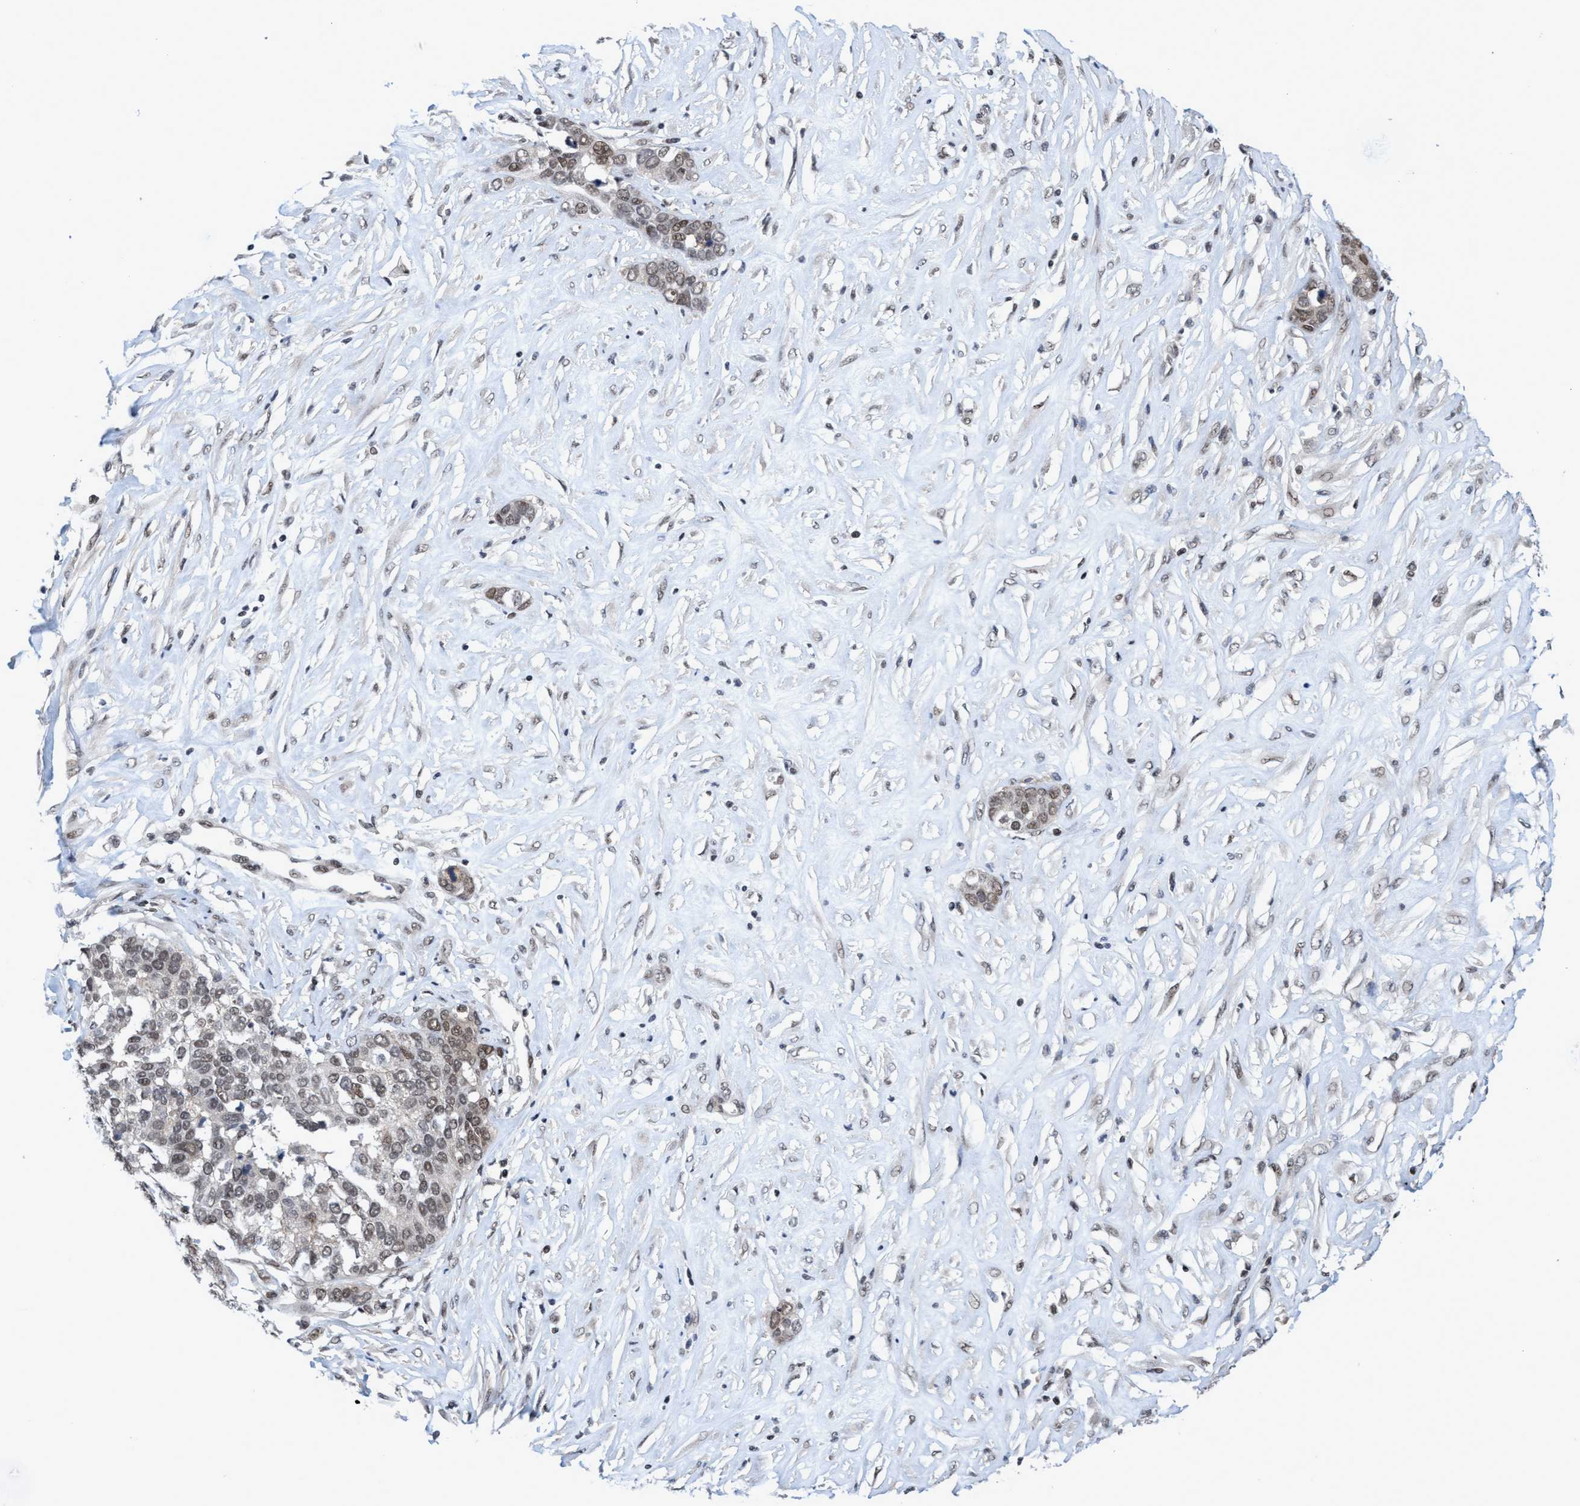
{"staining": {"intensity": "moderate", "quantity": ">75%", "location": "nuclear"}, "tissue": "ovarian cancer", "cell_type": "Tumor cells", "image_type": "cancer", "snomed": [{"axis": "morphology", "description": "Cystadenocarcinoma, serous, NOS"}, {"axis": "topography", "description": "Ovary"}], "caption": "IHC of human serous cystadenocarcinoma (ovarian) demonstrates medium levels of moderate nuclear staining in about >75% of tumor cells. (brown staining indicates protein expression, while blue staining denotes nuclei).", "gene": "C9orf78", "patient": {"sex": "female", "age": 44}}